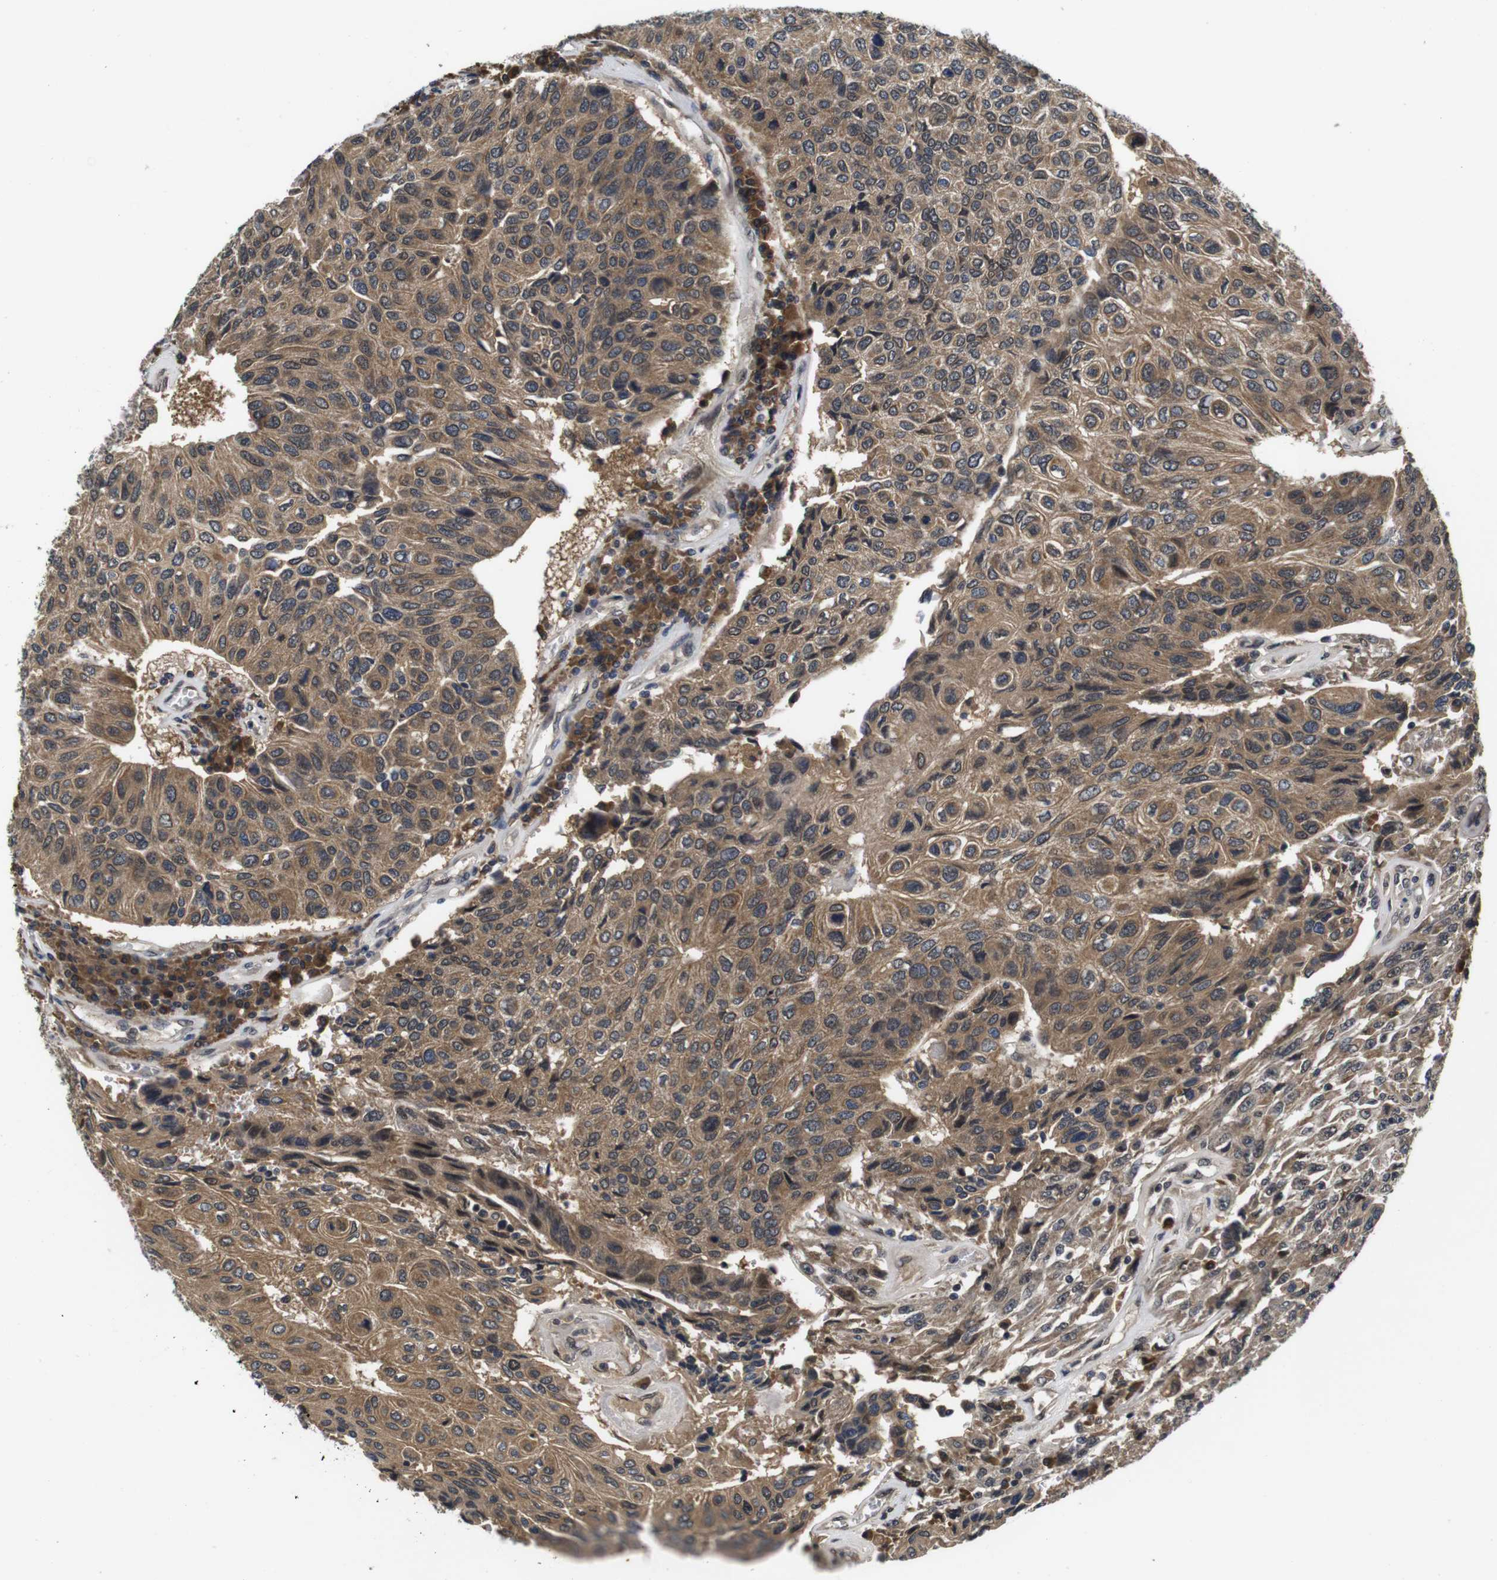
{"staining": {"intensity": "moderate", "quantity": ">75%", "location": "cytoplasmic/membranous"}, "tissue": "urothelial cancer", "cell_type": "Tumor cells", "image_type": "cancer", "snomed": [{"axis": "morphology", "description": "Urothelial carcinoma, High grade"}, {"axis": "topography", "description": "Urinary bladder"}], "caption": "Human urothelial cancer stained for a protein (brown) demonstrates moderate cytoplasmic/membranous positive positivity in about >75% of tumor cells.", "gene": "ZBTB46", "patient": {"sex": "male", "age": 66}}